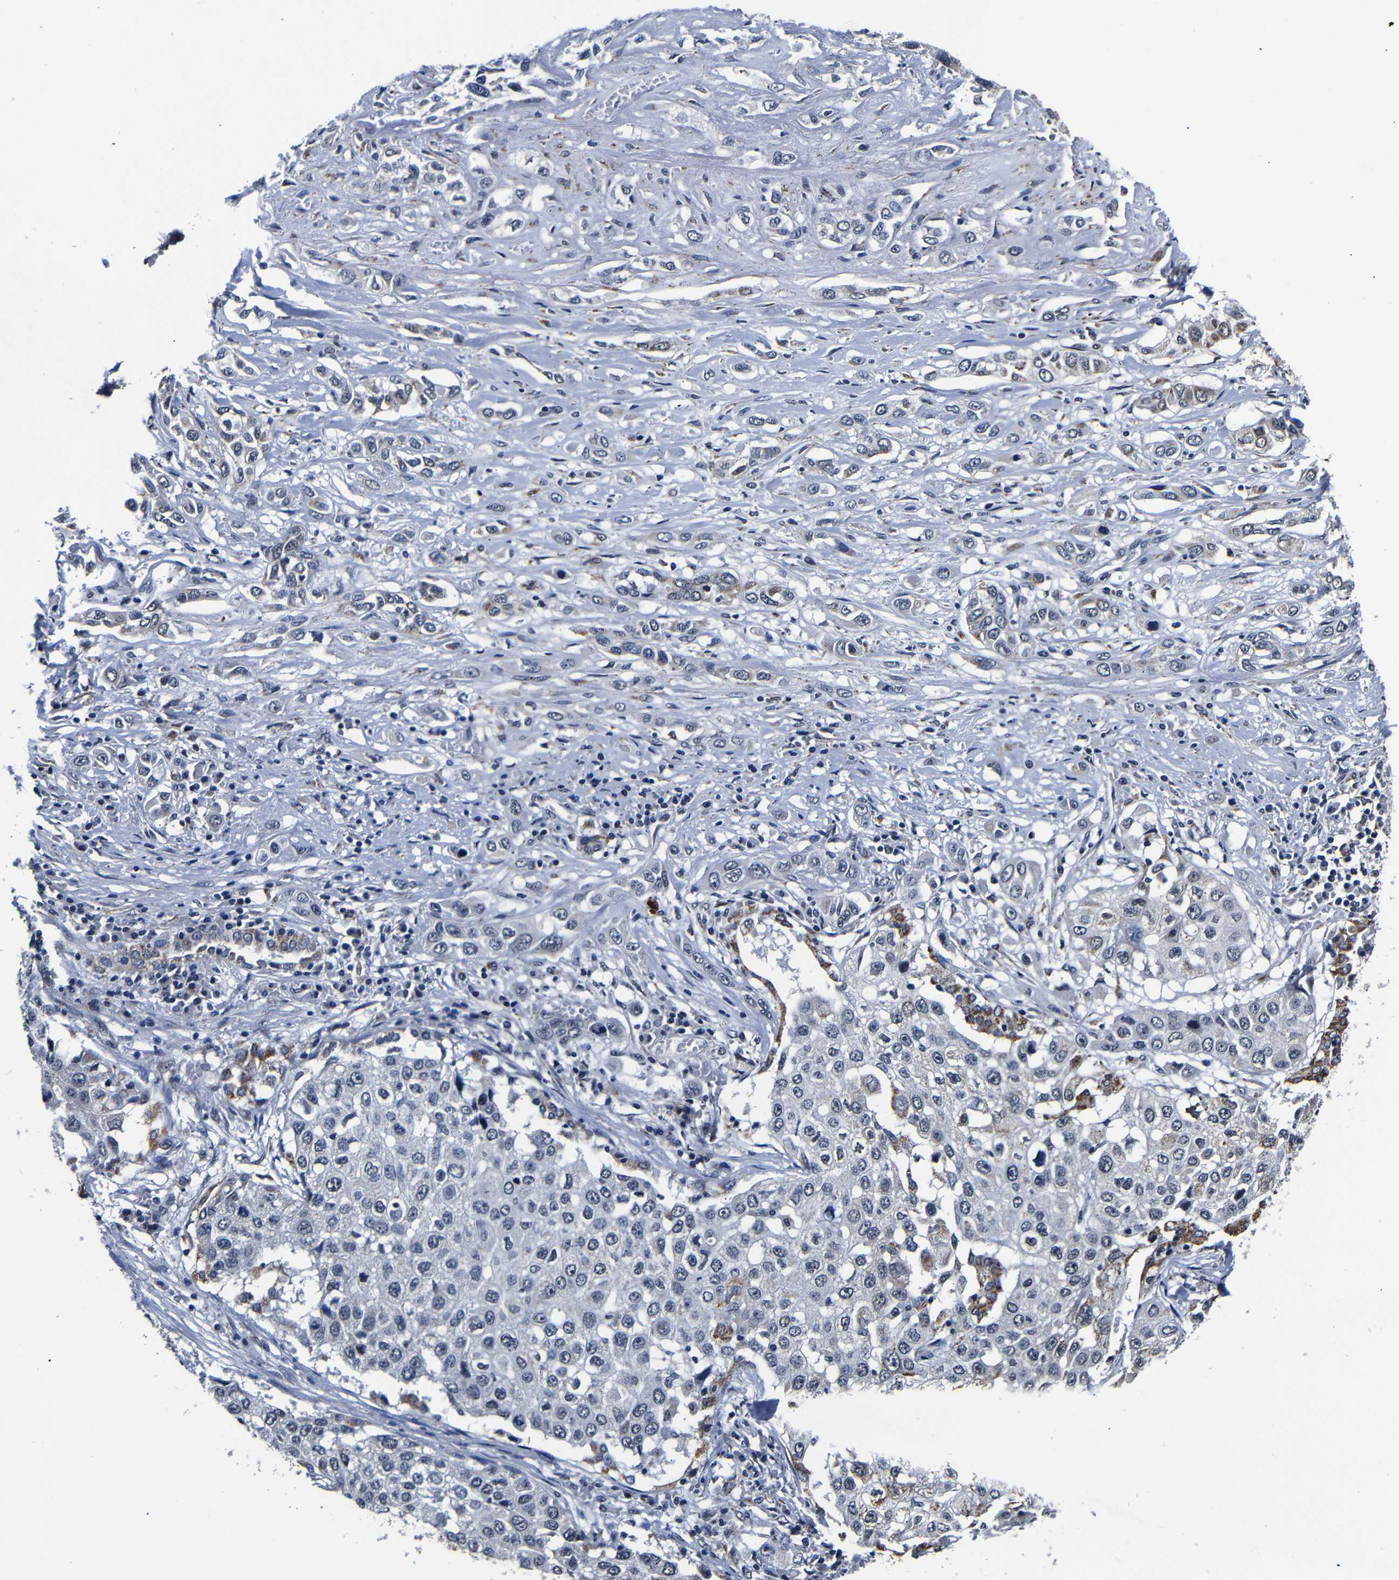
{"staining": {"intensity": "negative", "quantity": "none", "location": "none"}, "tissue": "lung cancer", "cell_type": "Tumor cells", "image_type": "cancer", "snomed": [{"axis": "morphology", "description": "Squamous cell carcinoma, NOS"}, {"axis": "topography", "description": "Lung"}], "caption": "DAB (3,3'-diaminobenzidine) immunohistochemical staining of human lung cancer (squamous cell carcinoma) reveals no significant staining in tumor cells.", "gene": "DEPP1", "patient": {"sex": "male", "age": 71}}